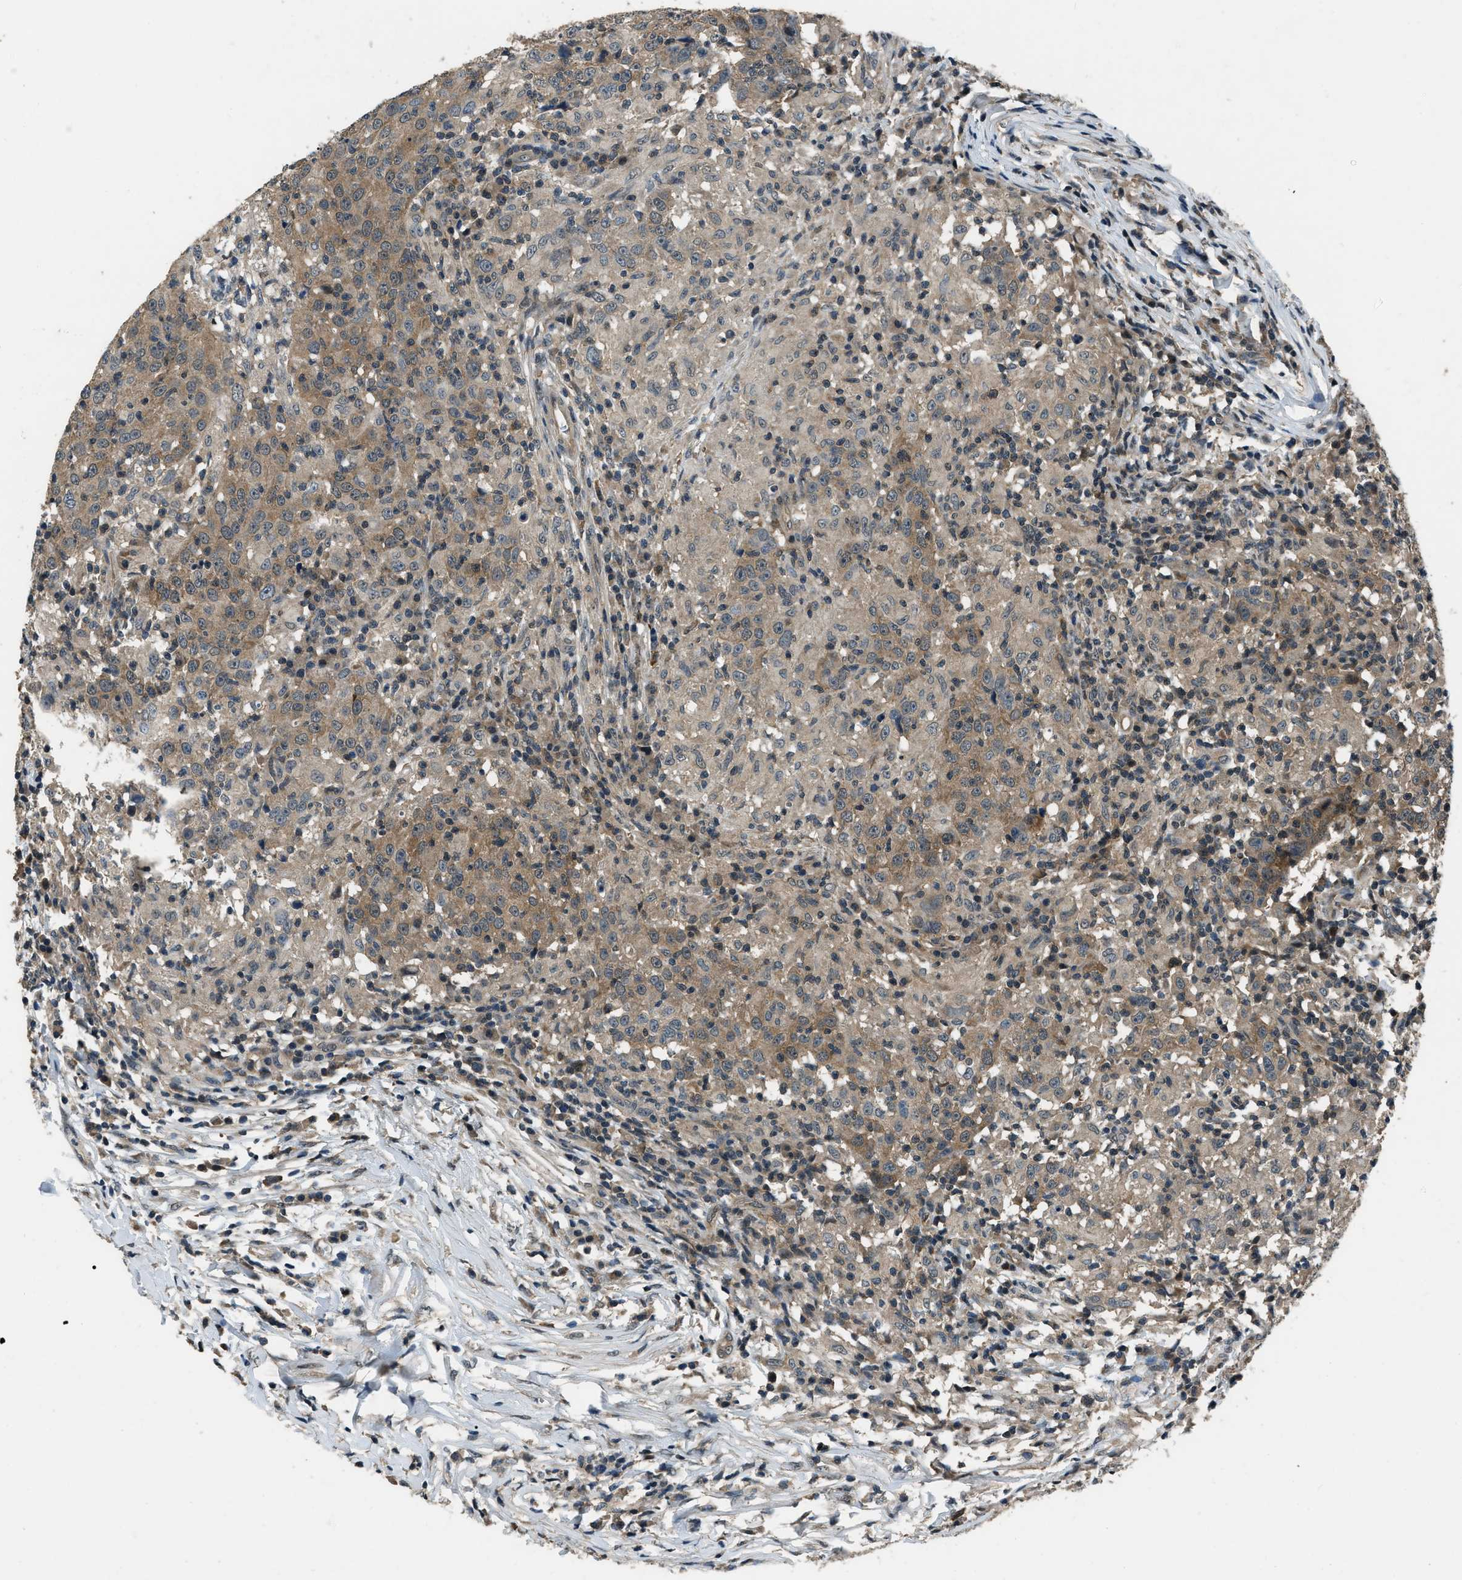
{"staining": {"intensity": "moderate", "quantity": ">75%", "location": "cytoplasmic/membranous"}, "tissue": "head and neck cancer", "cell_type": "Tumor cells", "image_type": "cancer", "snomed": [{"axis": "morphology", "description": "Adenocarcinoma, NOS"}, {"axis": "topography", "description": "Salivary gland"}, {"axis": "topography", "description": "Head-Neck"}], "caption": "About >75% of tumor cells in adenocarcinoma (head and neck) show moderate cytoplasmic/membranous protein expression as visualized by brown immunohistochemical staining.", "gene": "NUDCD3", "patient": {"sex": "female", "age": 65}}